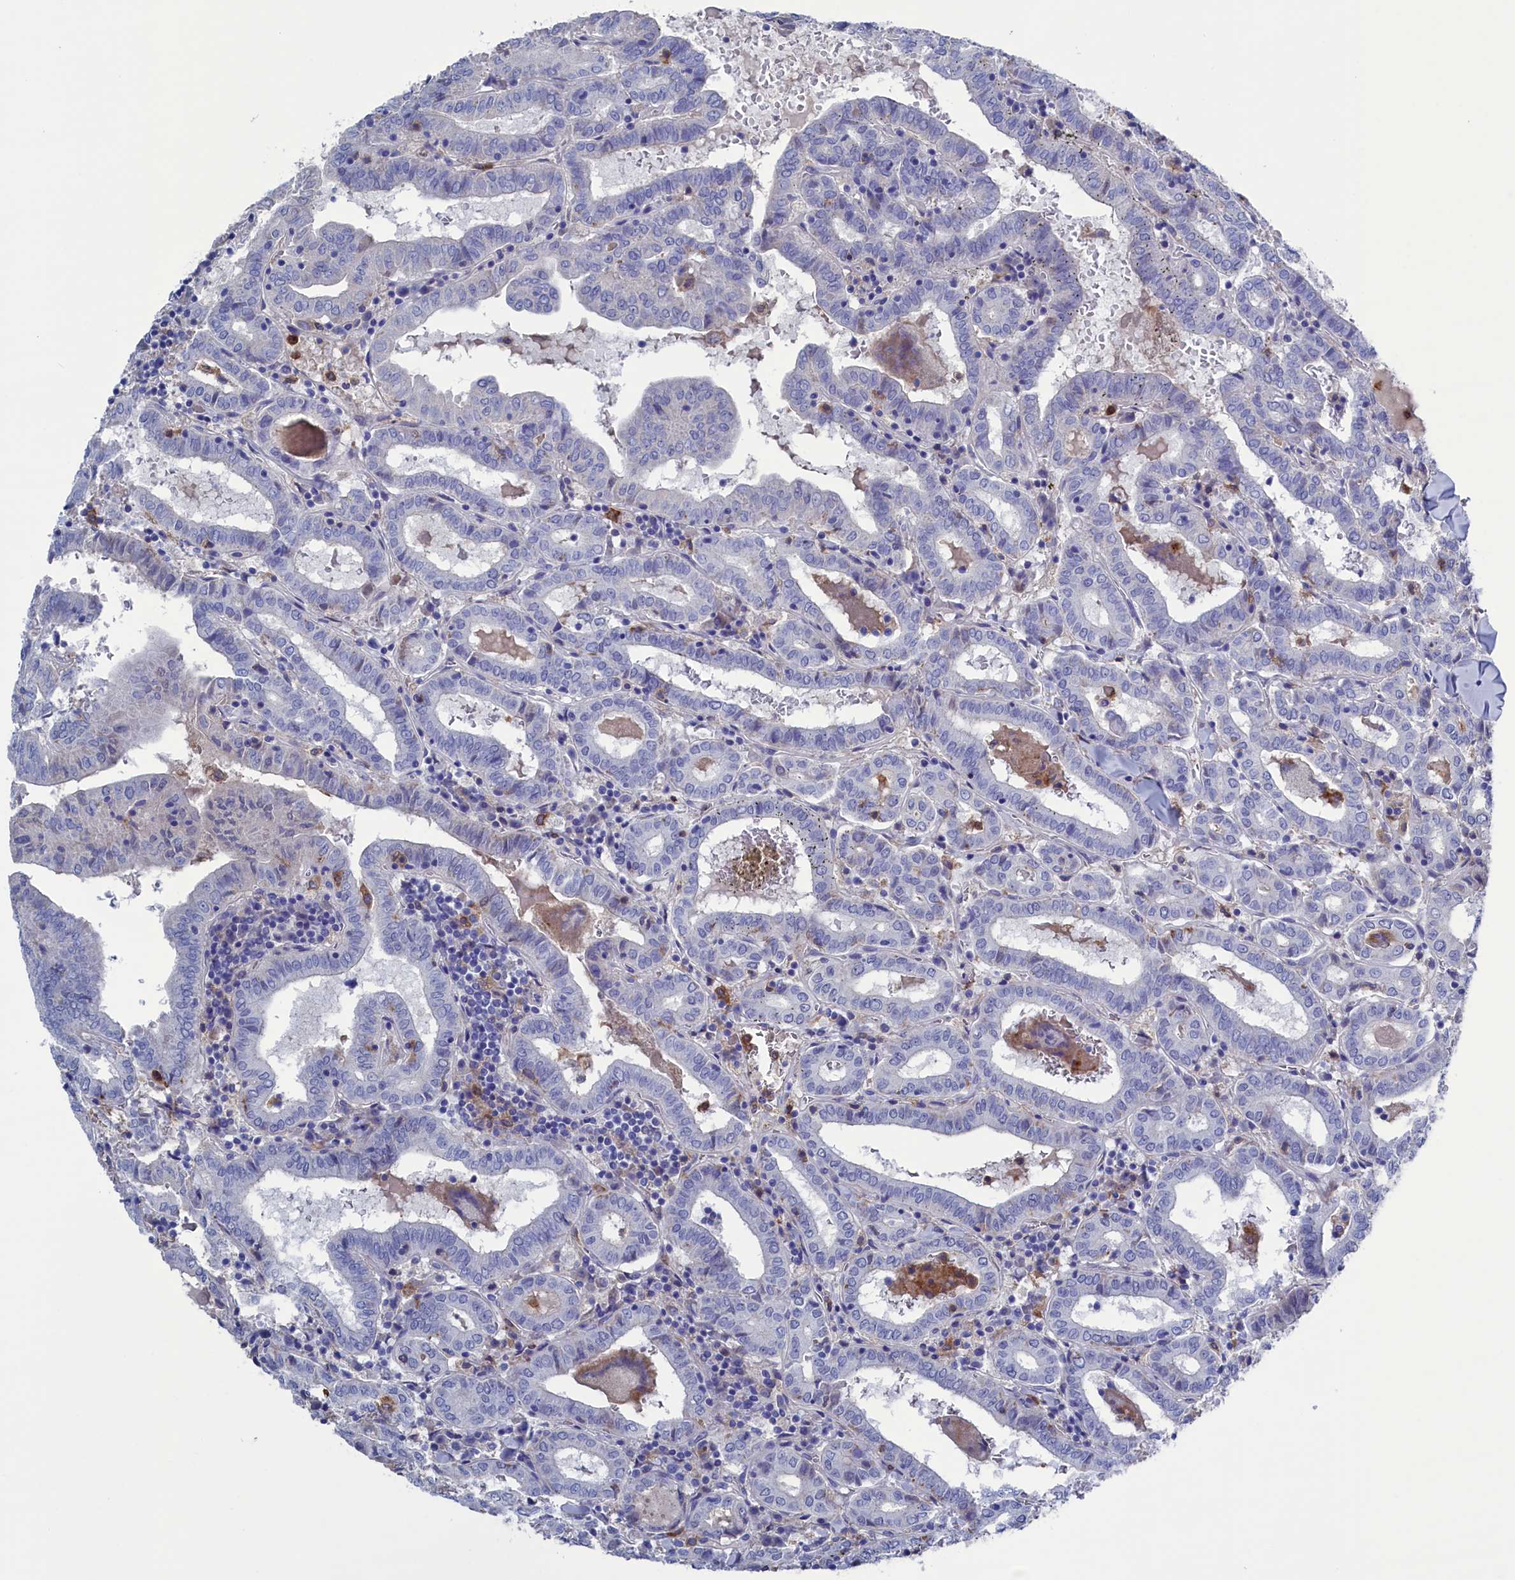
{"staining": {"intensity": "negative", "quantity": "none", "location": "none"}, "tissue": "thyroid cancer", "cell_type": "Tumor cells", "image_type": "cancer", "snomed": [{"axis": "morphology", "description": "Papillary adenocarcinoma, NOS"}, {"axis": "topography", "description": "Thyroid gland"}], "caption": "The immunohistochemistry micrograph has no significant expression in tumor cells of papillary adenocarcinoma (thyroid) tissue.", "gene": "TYROBP", "patient": {"sex": "female", "age": 72}}